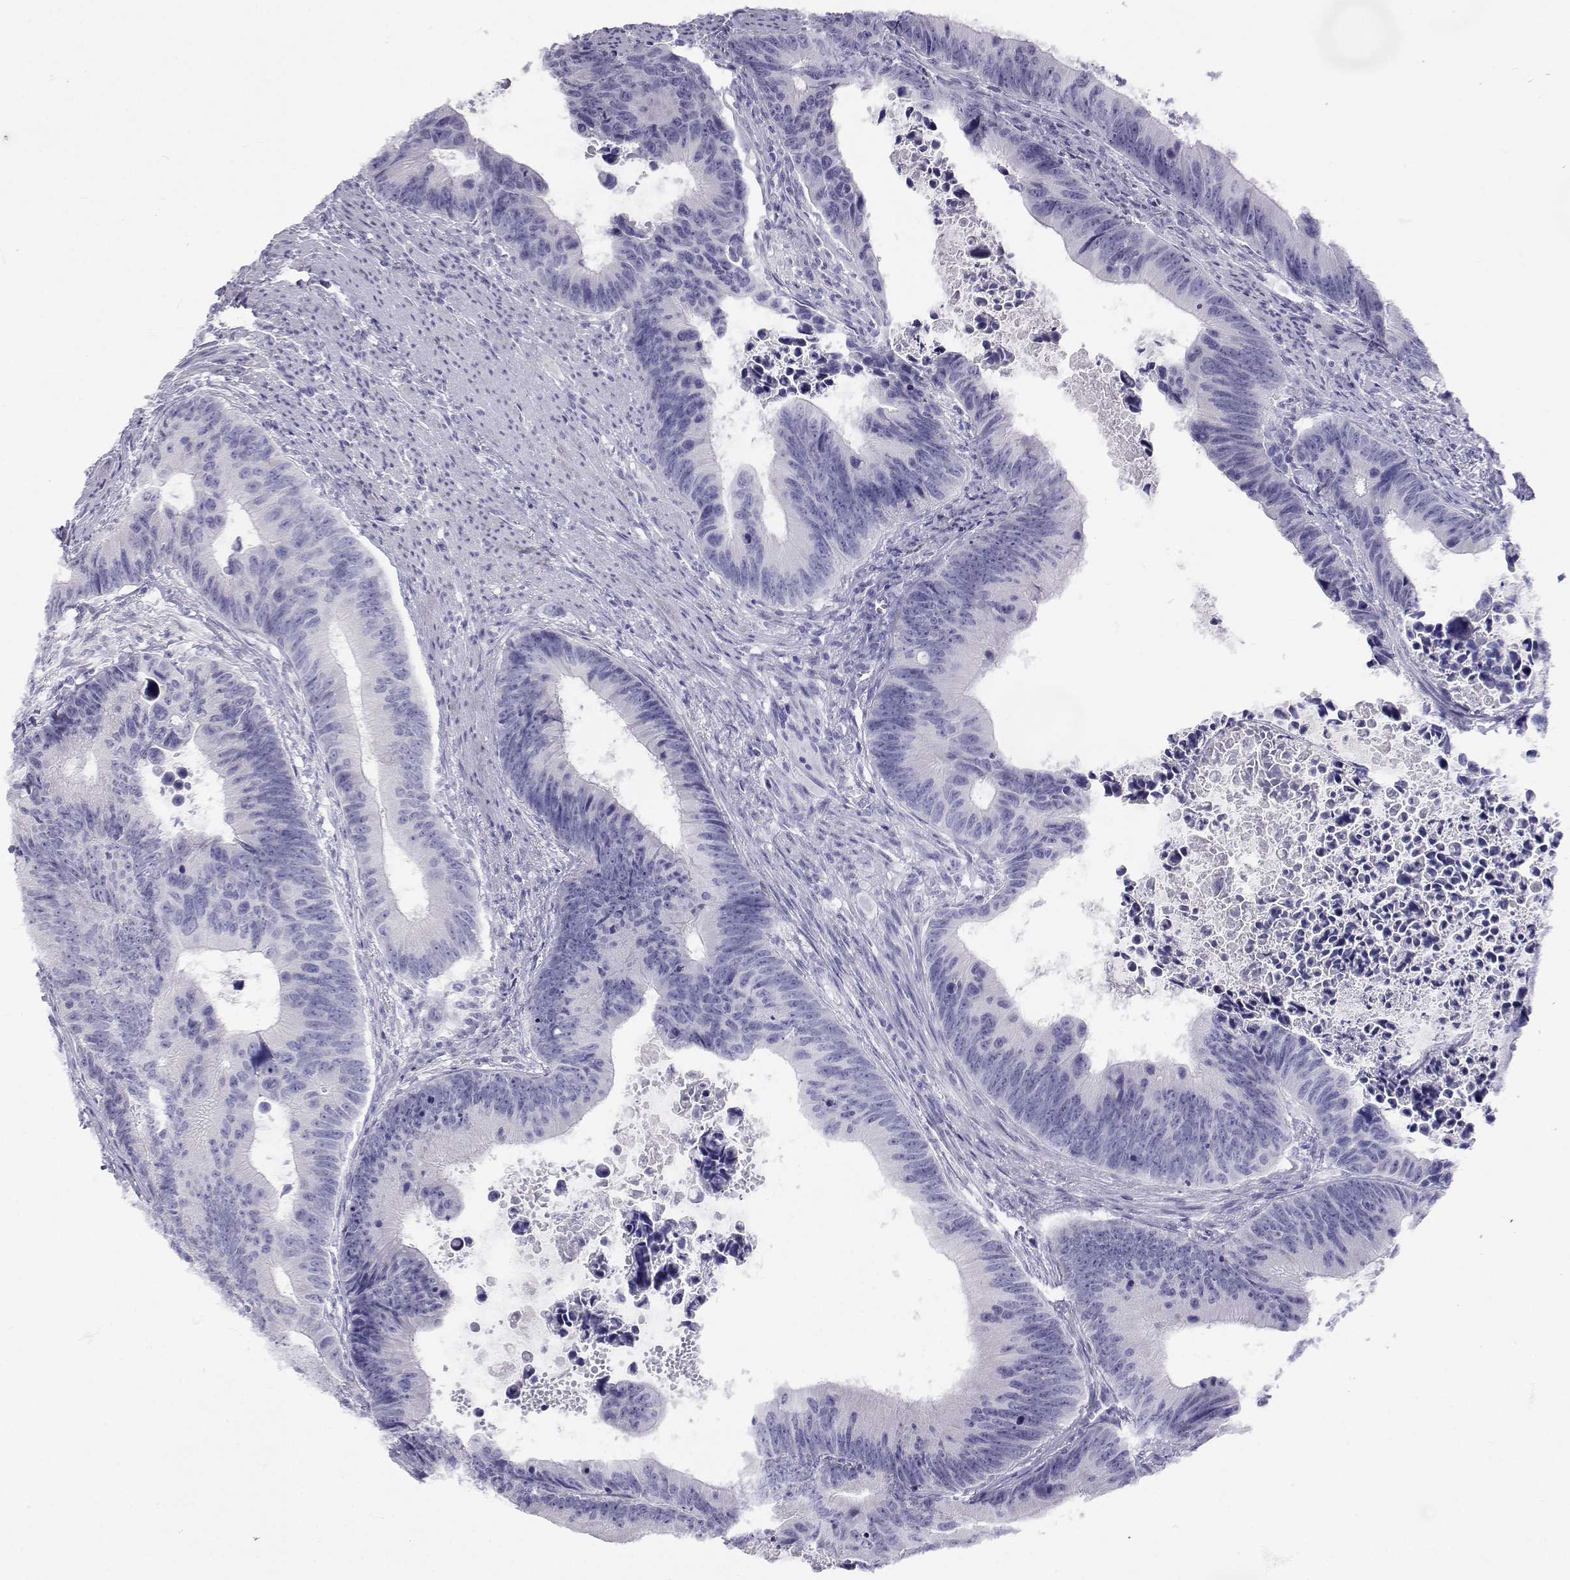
{"staining": {"intensity": "negative", "quantity": "none", "location": "none"}, "tissue": "colorectal cancer", "cell_type": "Tumor cells", "image_type": "cancer", "snomed": [{"axis": "morphology", "description": "Adenocarcinoma, NOS"}, {"axis": "topography", "description": "Colon"}], "caption": "This is an IHC micrograph of human colorectal adenocarcinoma. There is no positivity in tumor cells.", "gene": "SLC6A3", "patient": {"sex": "female", "age": 87}}